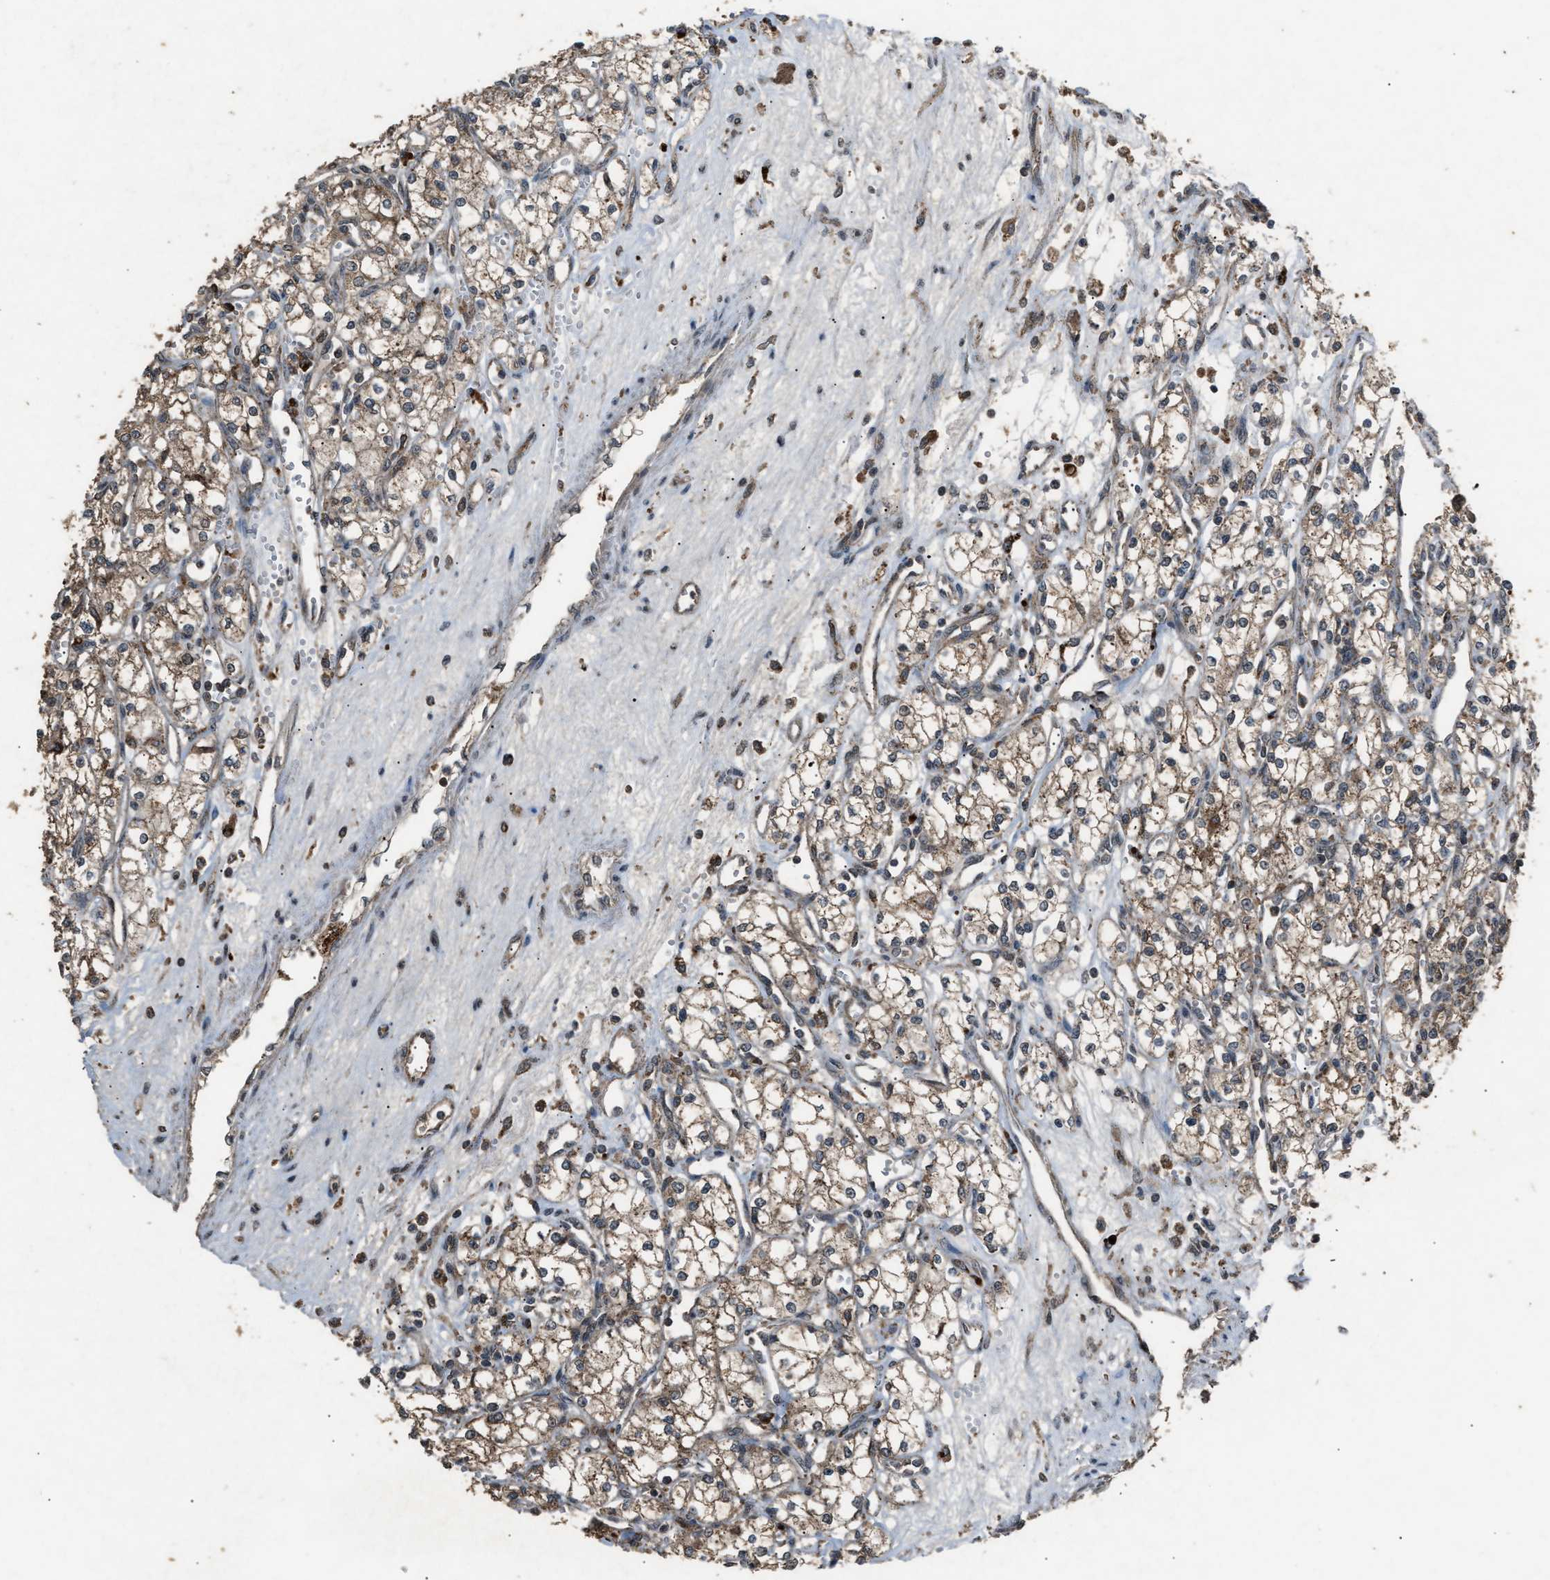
{"staining": {"intensity": "moderate", "quantity": ">75%", "location": "cytoplasmic/membranous"}, "tissue": "renal cancer", "cell_type": "Tumor cells", "image_type": "cancer", "snomed": [{"axis": "morphology", "description": "Adenocarcinoma, NOS"}, {"axis": "topography", "description": "Kidney"}], "caption": "Tumor cells show medium levels of moderate cytoplasmic/membranous positivity in about >75% of cells in human renal cancer.", "gene": "PSMD1", "patient": {"sex": "male", "age": 59}}